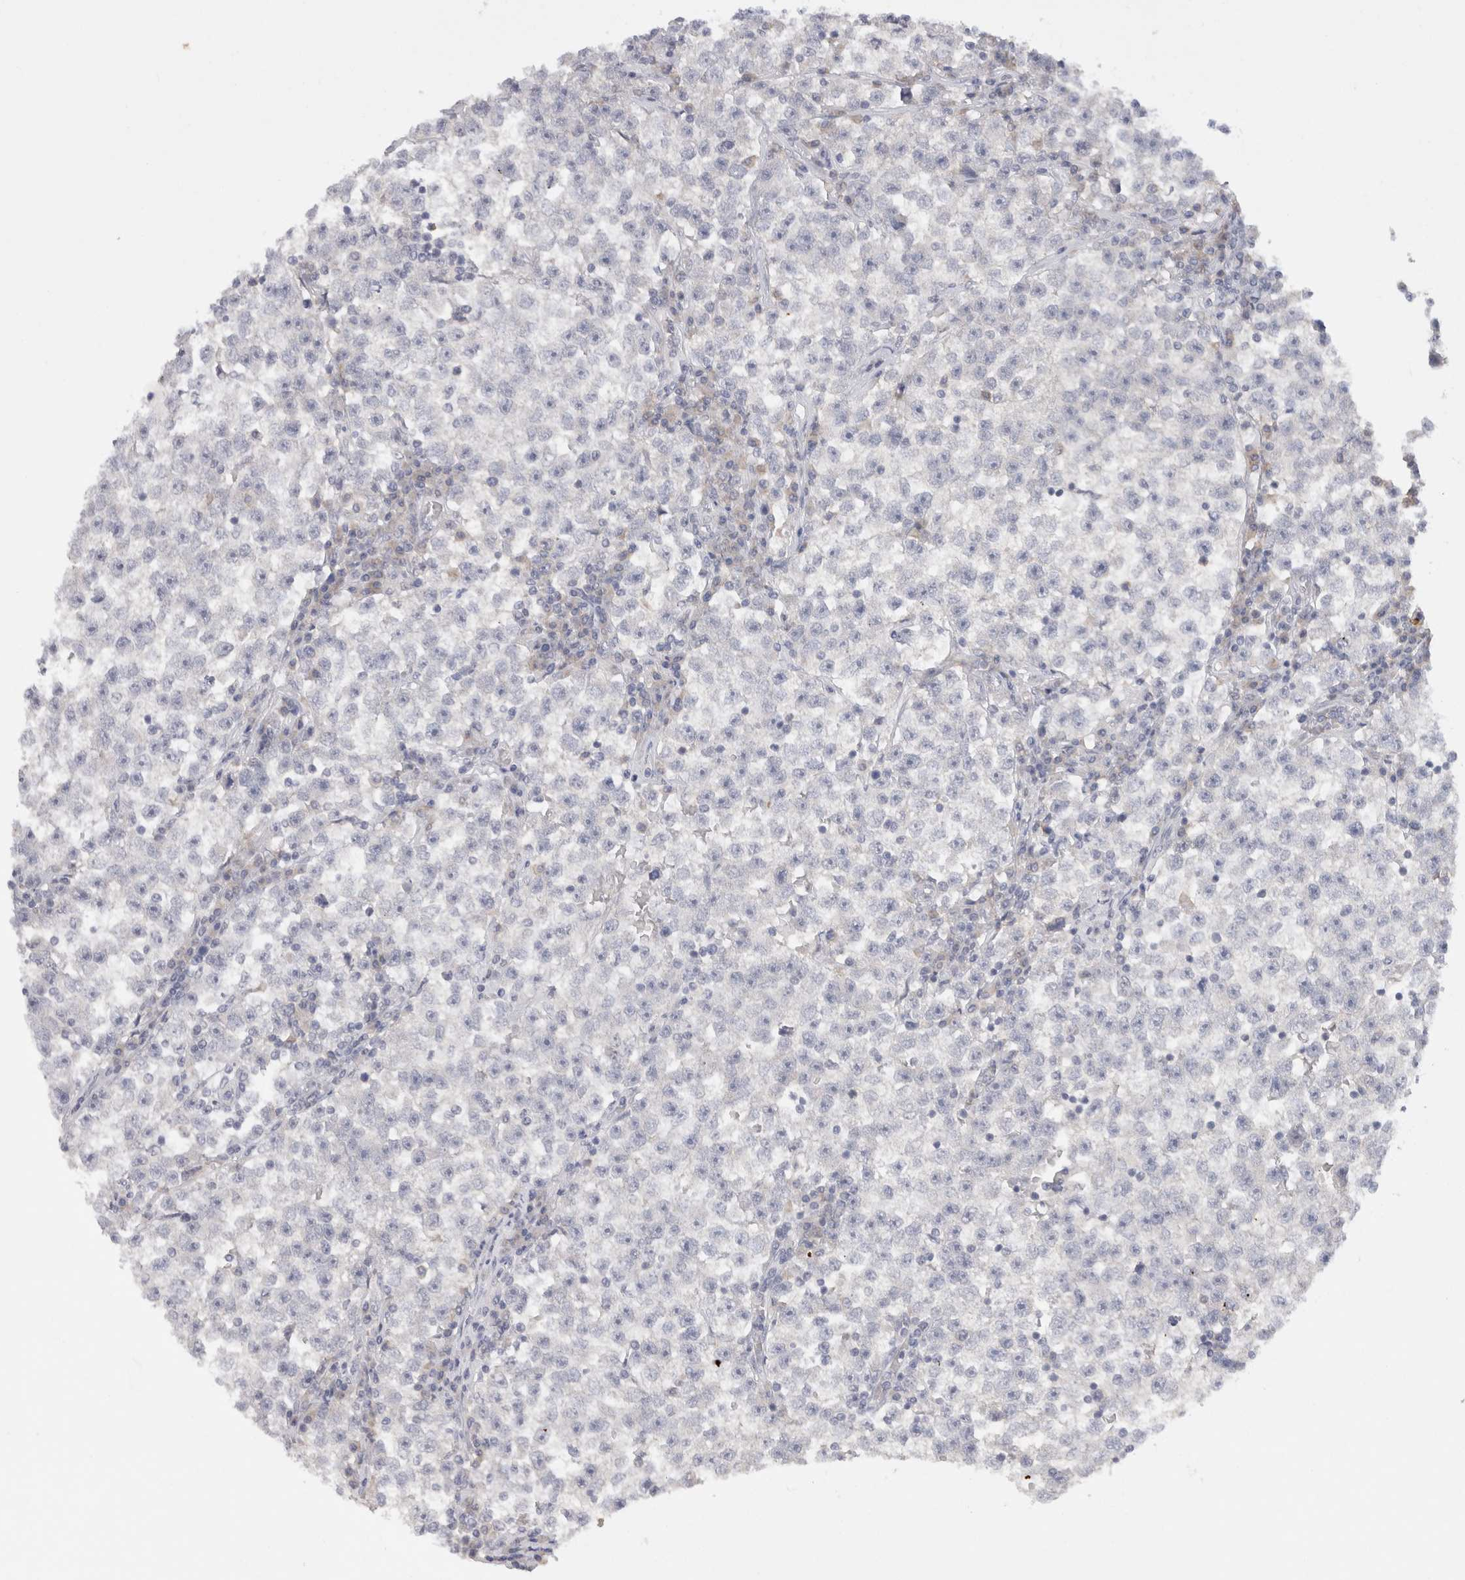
{"staining": {"intensity": "negative", "quantity": "none", "location": "none"}, "tissue": "testis cancer", "cell_type": "Tumor cells", "image_type": "cancer", "snomed": [{"axis": "morphology", "description": "Seminoma, NOS"}, {"axis": "topography", "description": "Testis"}], "caption": "The immunohistochemistry micrograph has no significant staining in tumor cells of testis cancer tissue.", "gene": "CHRM4", "patient": {"sex": "male", "age": 22}}